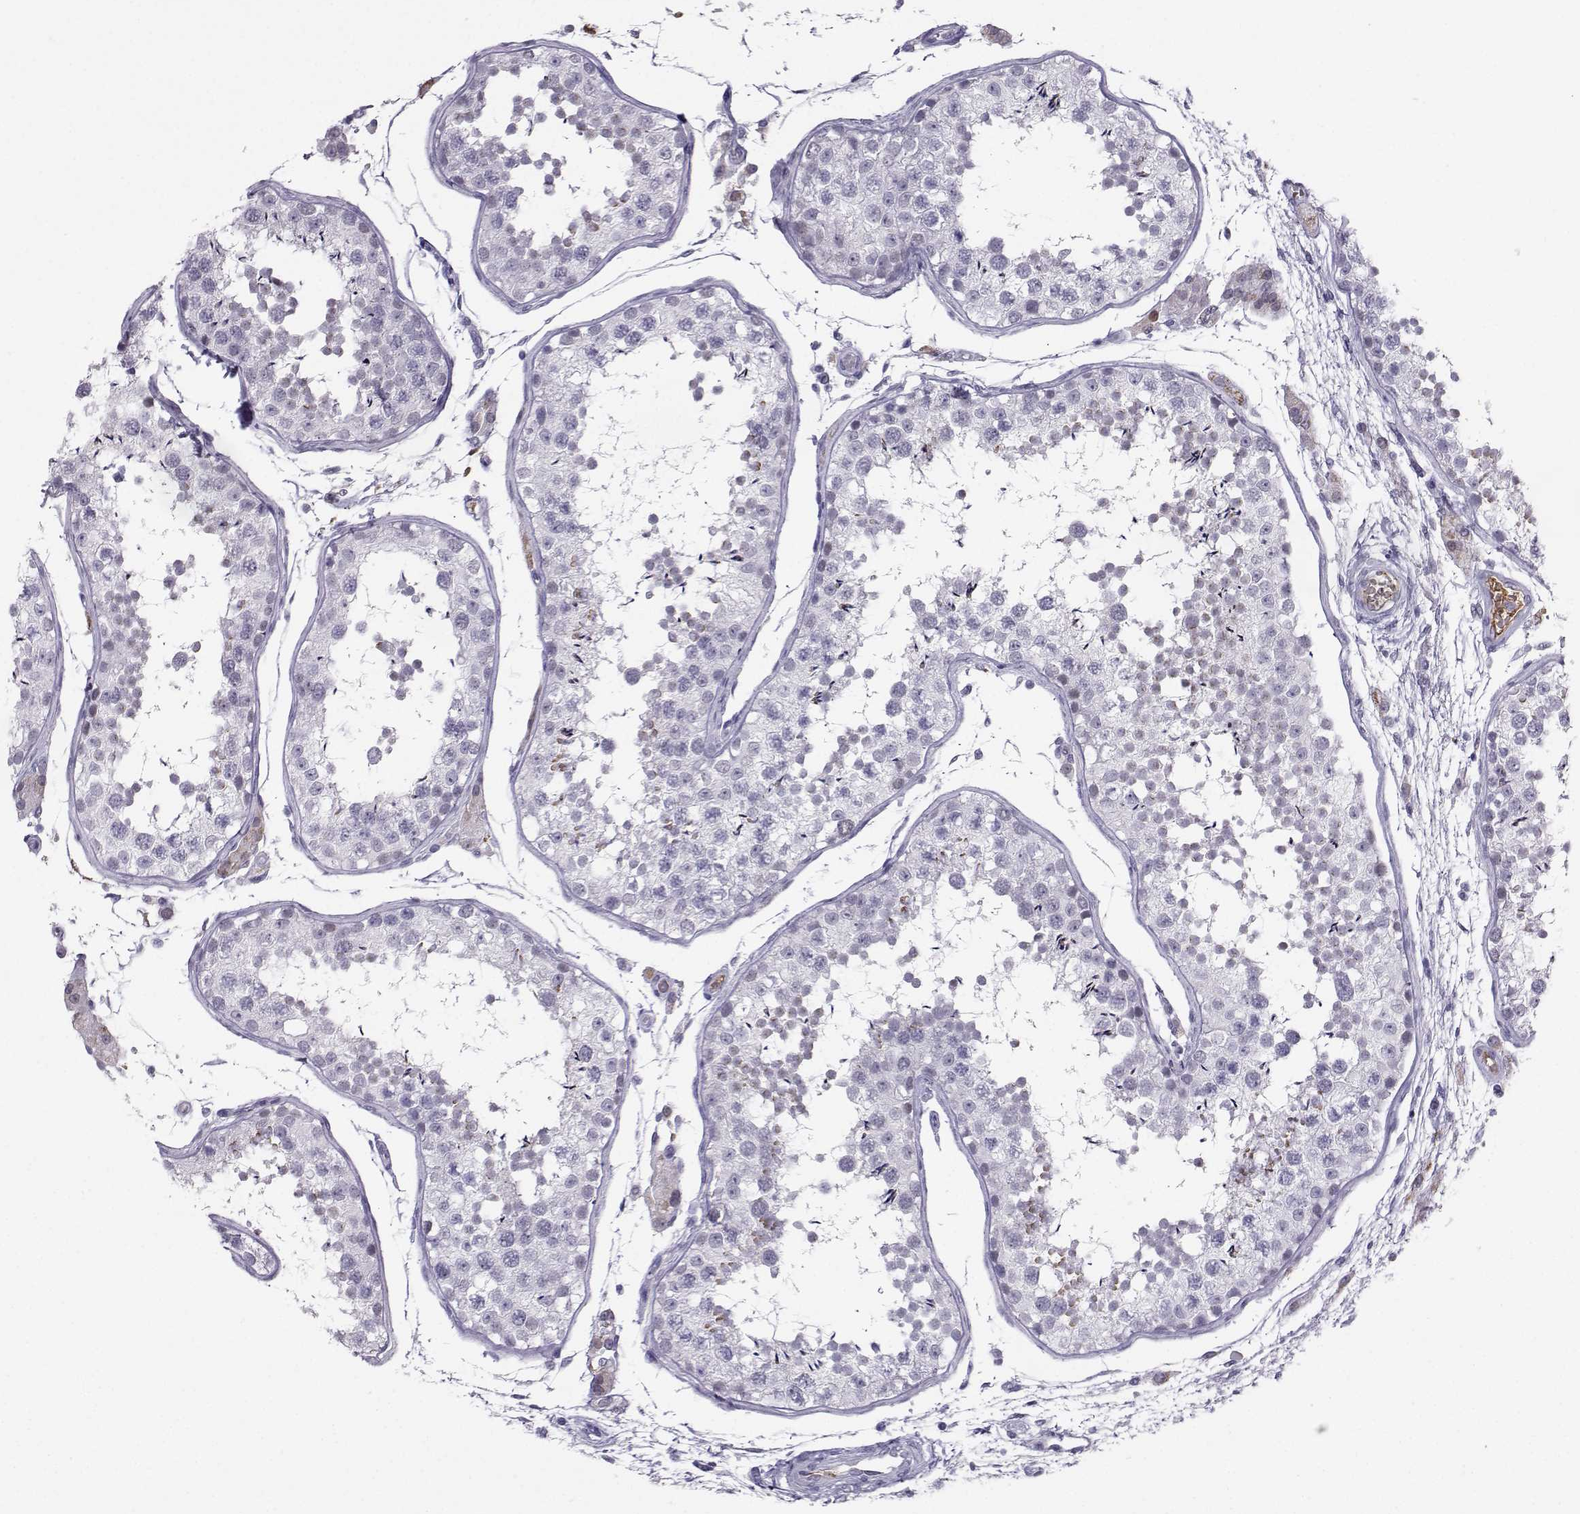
{"staining": {"intensity": "negative", "quantity": "none", "location": "none"}, "tissue": "testis", "cell_type": "Cells in seminiferous ducts", "image_type": "normal", "snomed": [{"axis": "morphology", "description": "Normal tissue, NOS"}, {"axis": "topography", "description": "Testis"}], "caption": "IHC histopathology image of unremarkable testis: testis stained with DAB exhibits no significant protein positivity in cells in seminiferous ducts.", "gene": "LHX1", "patient": {"sex": "male", "age": 29}}